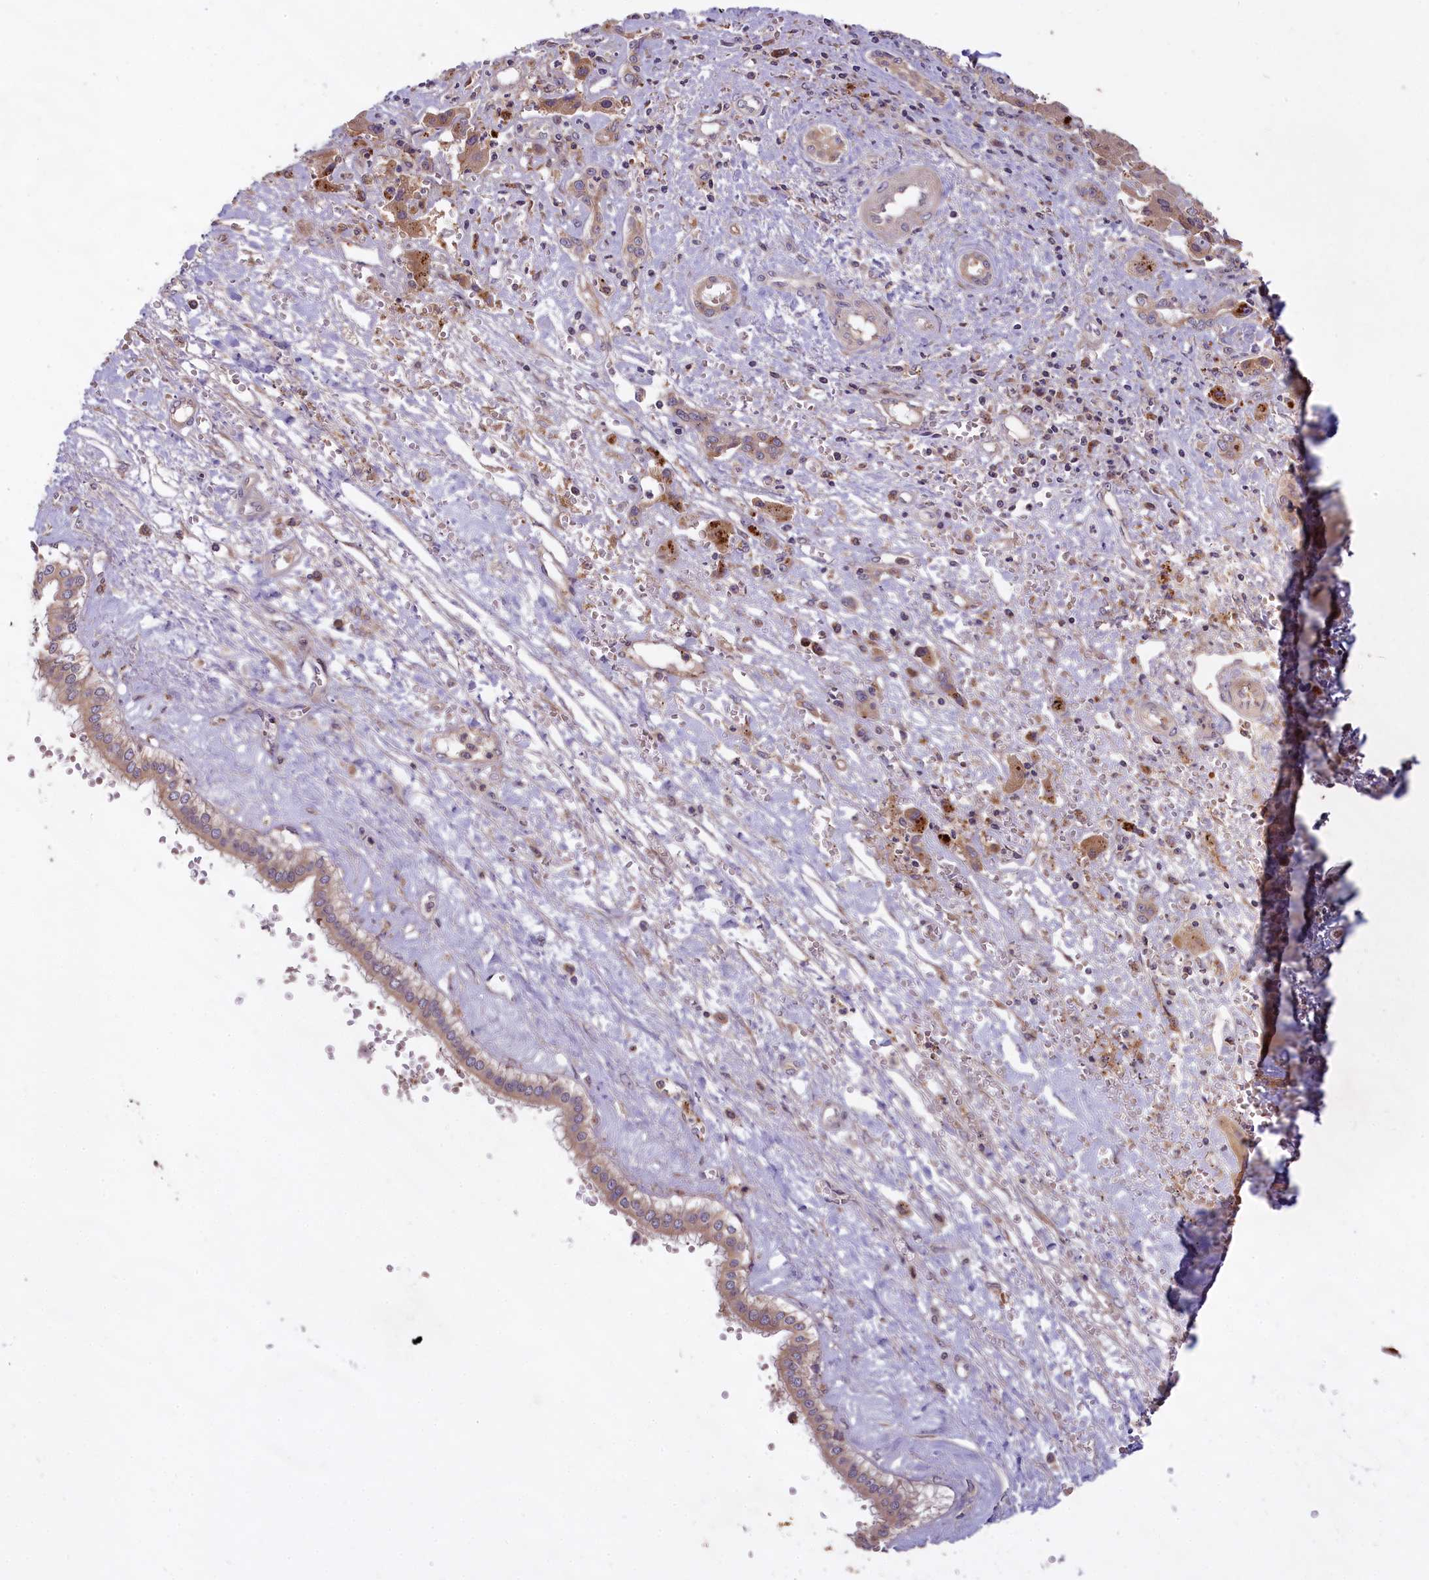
{"staining": {"intensity": "weak", "quantity": ">75%", "location": "cytoplasmic/membranous"}, "tissue": "liver cancer", "cell_type": "Tumor cells", "image_type": "cancer", "snomed": [{"axis": "morphology", "description": "Cholangiocarcinoma"}, {"axis": "topography", "description": "Liver"}], "caption": "Immunohistochemistry (IHC) histopathology image of human cholangiocarcinoma (liver) stained for a protein (brown), which displays low levels of weak cytoplasmic/membranous positivity in approximately >75% of tumor cells.", "gene": "MEMO1", "patient": {"sex": "male", "age": 67}}